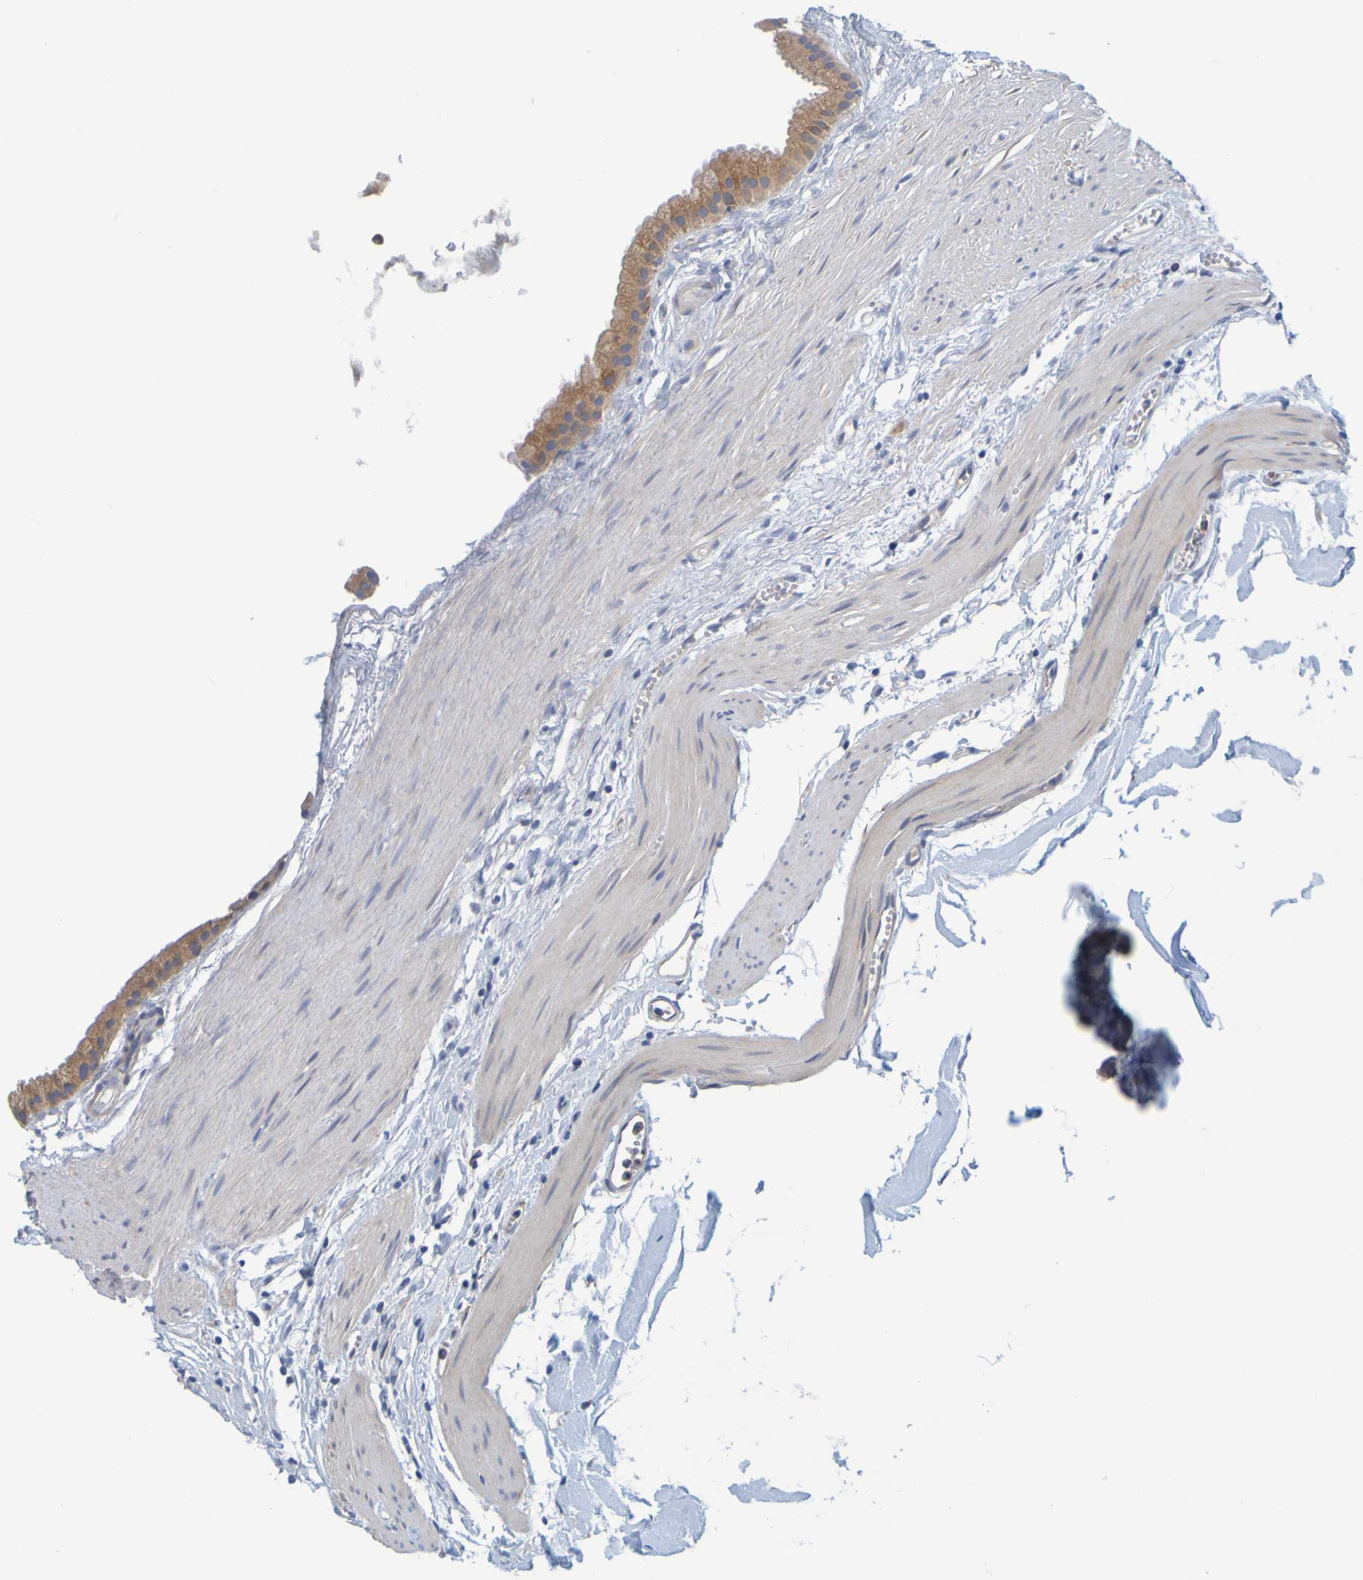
{"staining": {"intensity": "strong", "quantity": "25%-75%", "location": "cytoplasmic/membranous"}, "tissue": "gallbladder", "cell_type": "Glandular cells", "image_type": "normal", "snomed": [{"axis": "morphology", "description": "Normal tissue, NOS"}, {"axis": "topography", "description": "Gallbladder"}], "caption": "A histopathology image showing strong cytoplasmic/membranous positivity in approximately 25%-75% of glandular cells in benign gallbladder, as visualized by brown immunohistochemical staining.", "gene": "SIL1", "patient": {"sex": "female", "age": 64}}